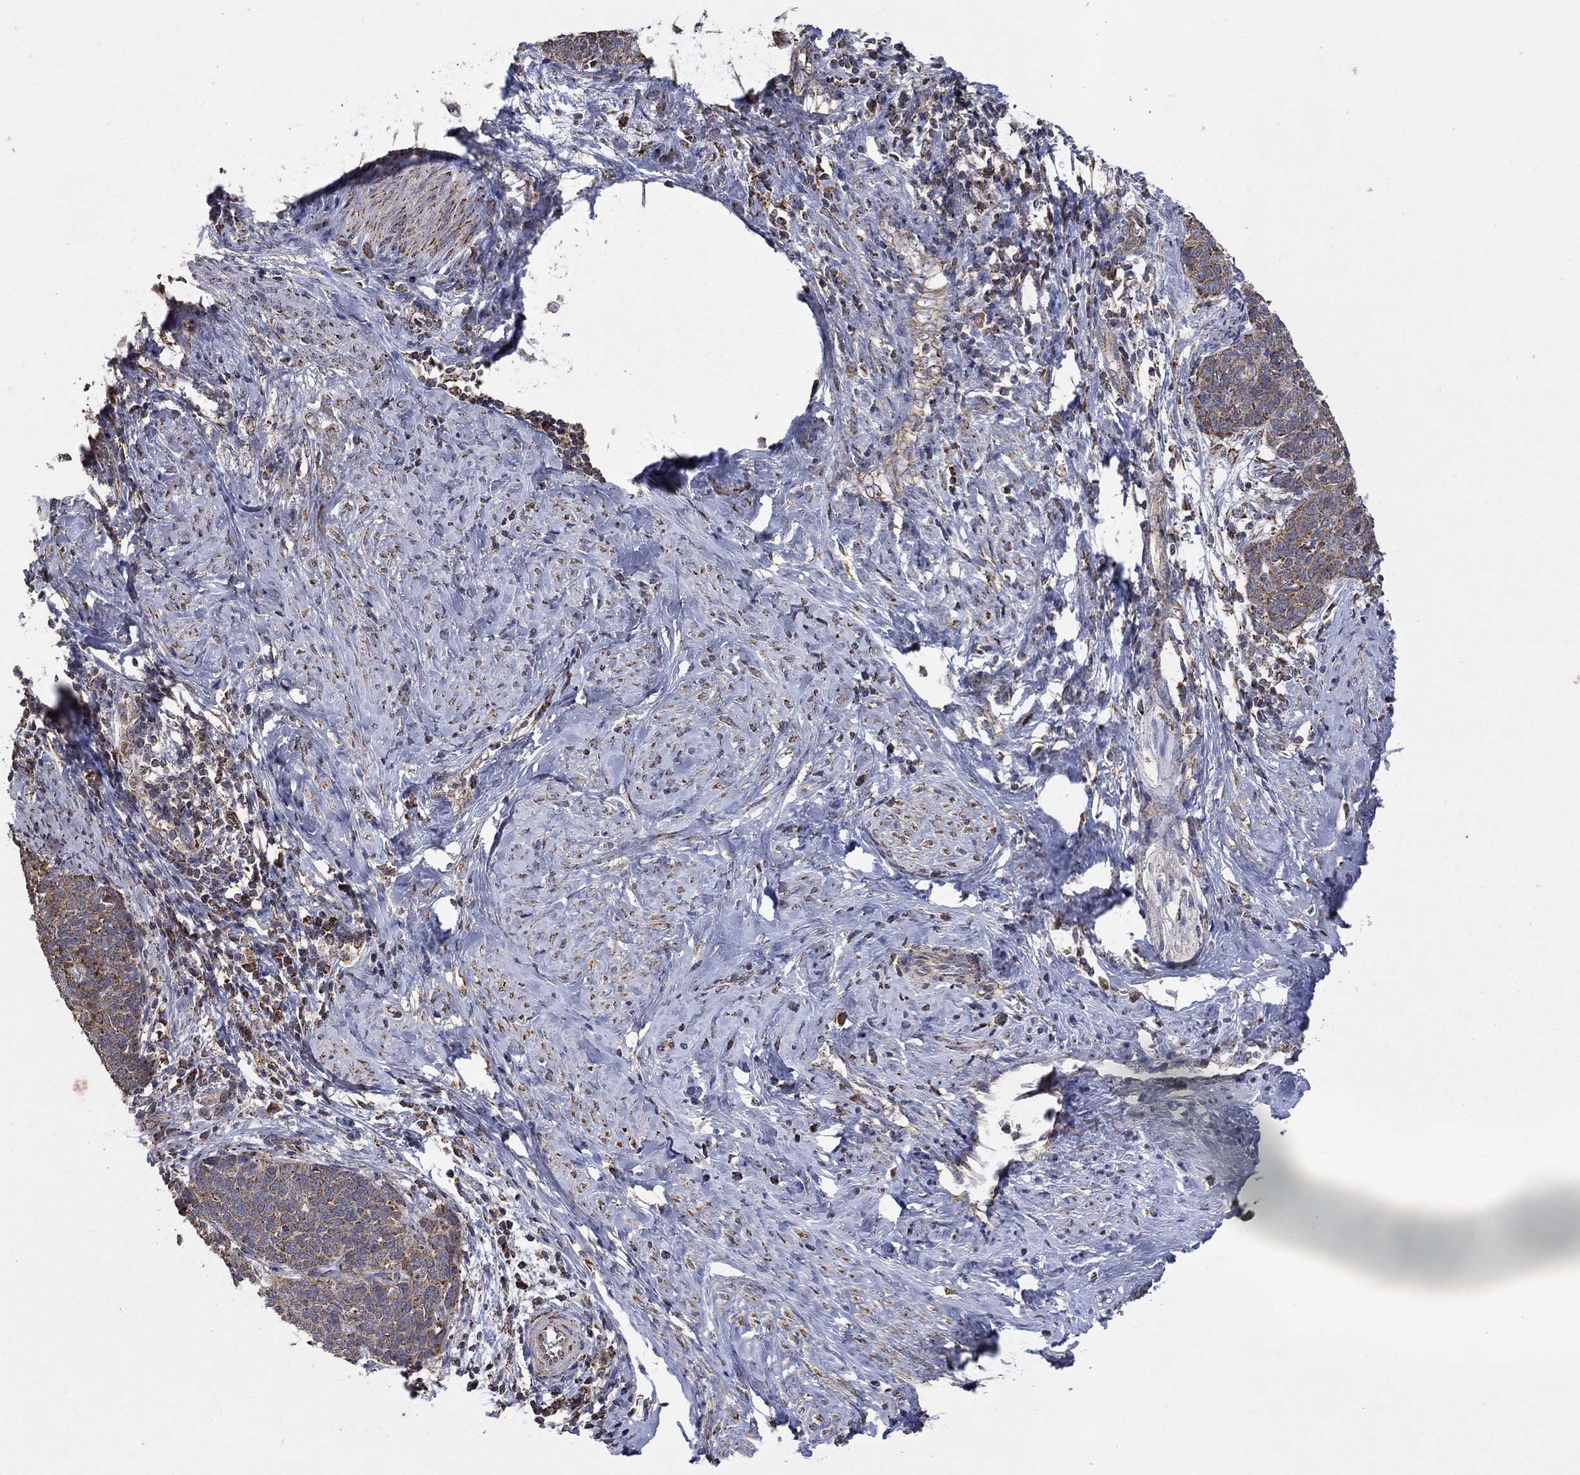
{"staining": {"intensity": "strong", "quantity": "<25%", "location": "cytoplasmic/membranous"}, "tissue": "cervical cancer", "cell_type": "Tumor cells", "image_type": "cancer", "snomed": [{"axis": "morphology", "description": "Normal tissue, NOS"}, {"axis": "morphology", "description": "Squamous cell carcinoma, NOS"}, {"axis": "topography", "description": "Cervix"}], "caption": "Immunohistochemical staining of human cervical cancer (squamous cell carcinoma) displays medium levels of strong cytoplasmic/membranous staining in about <25% of tumor cells.", "gene": "DPH1", "patient": {"sex": "female", "age": 39}}